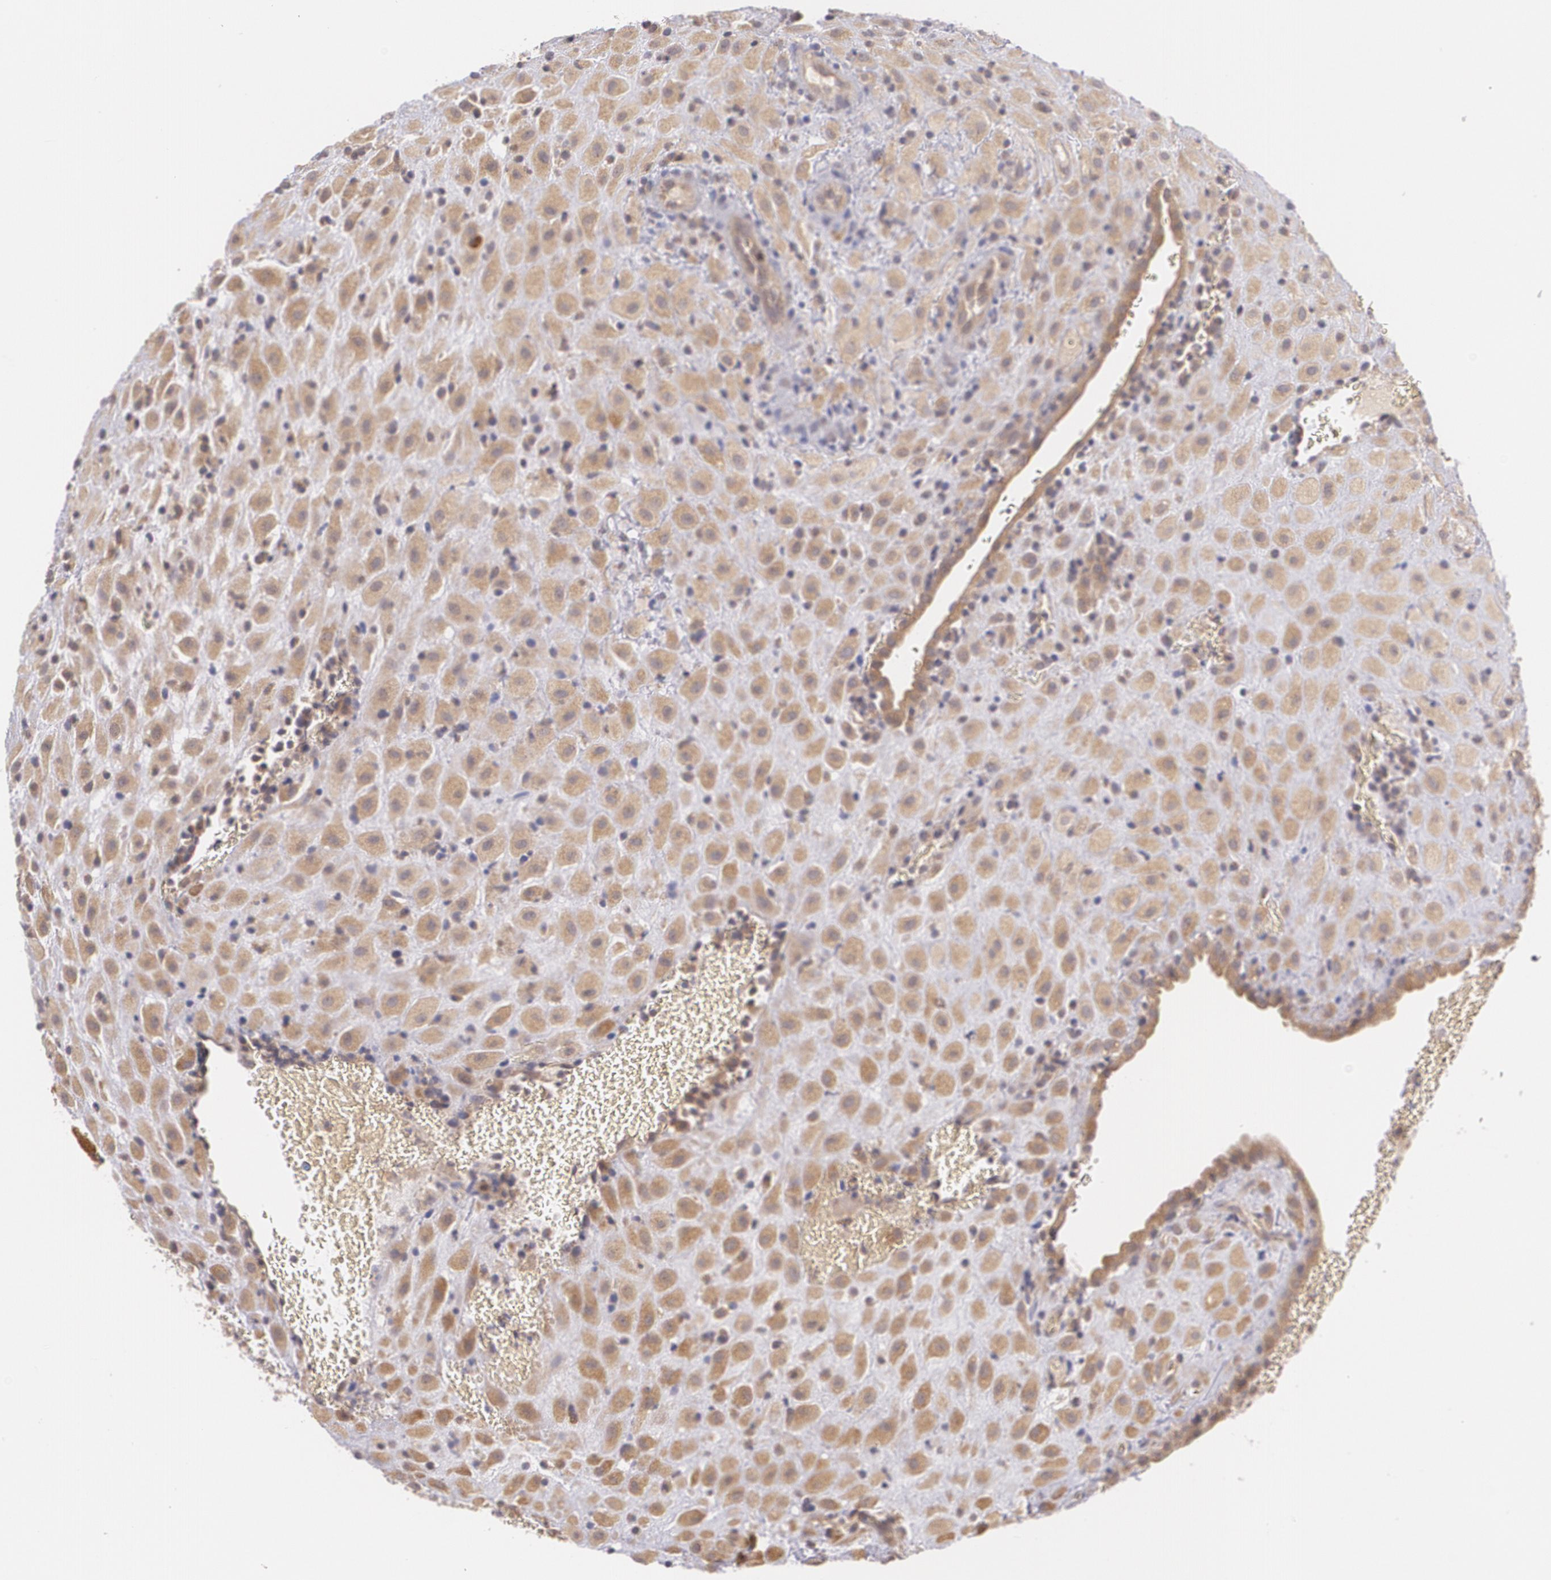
{"staining": {"intensity": "moderate", "quantity": ">75%", "location": "cytoplasmic/membranous"}, "tissue": "placenta", "cell_type": "Decidual cells", "image_type": "normal", "snomed": [{"axis": "morphology", "description": "Normal tissue, NOS"}, {"axis": "topography", "description": "Placenta"}], "caption": "DAB immunohistochemical staining of benign human placenta exhibits moderate cytoplasmic/membranous protein staining in approximately >75% of decidual cells.", "gene": "CCL17", "patient": {"sex": "female", "age": 19}}